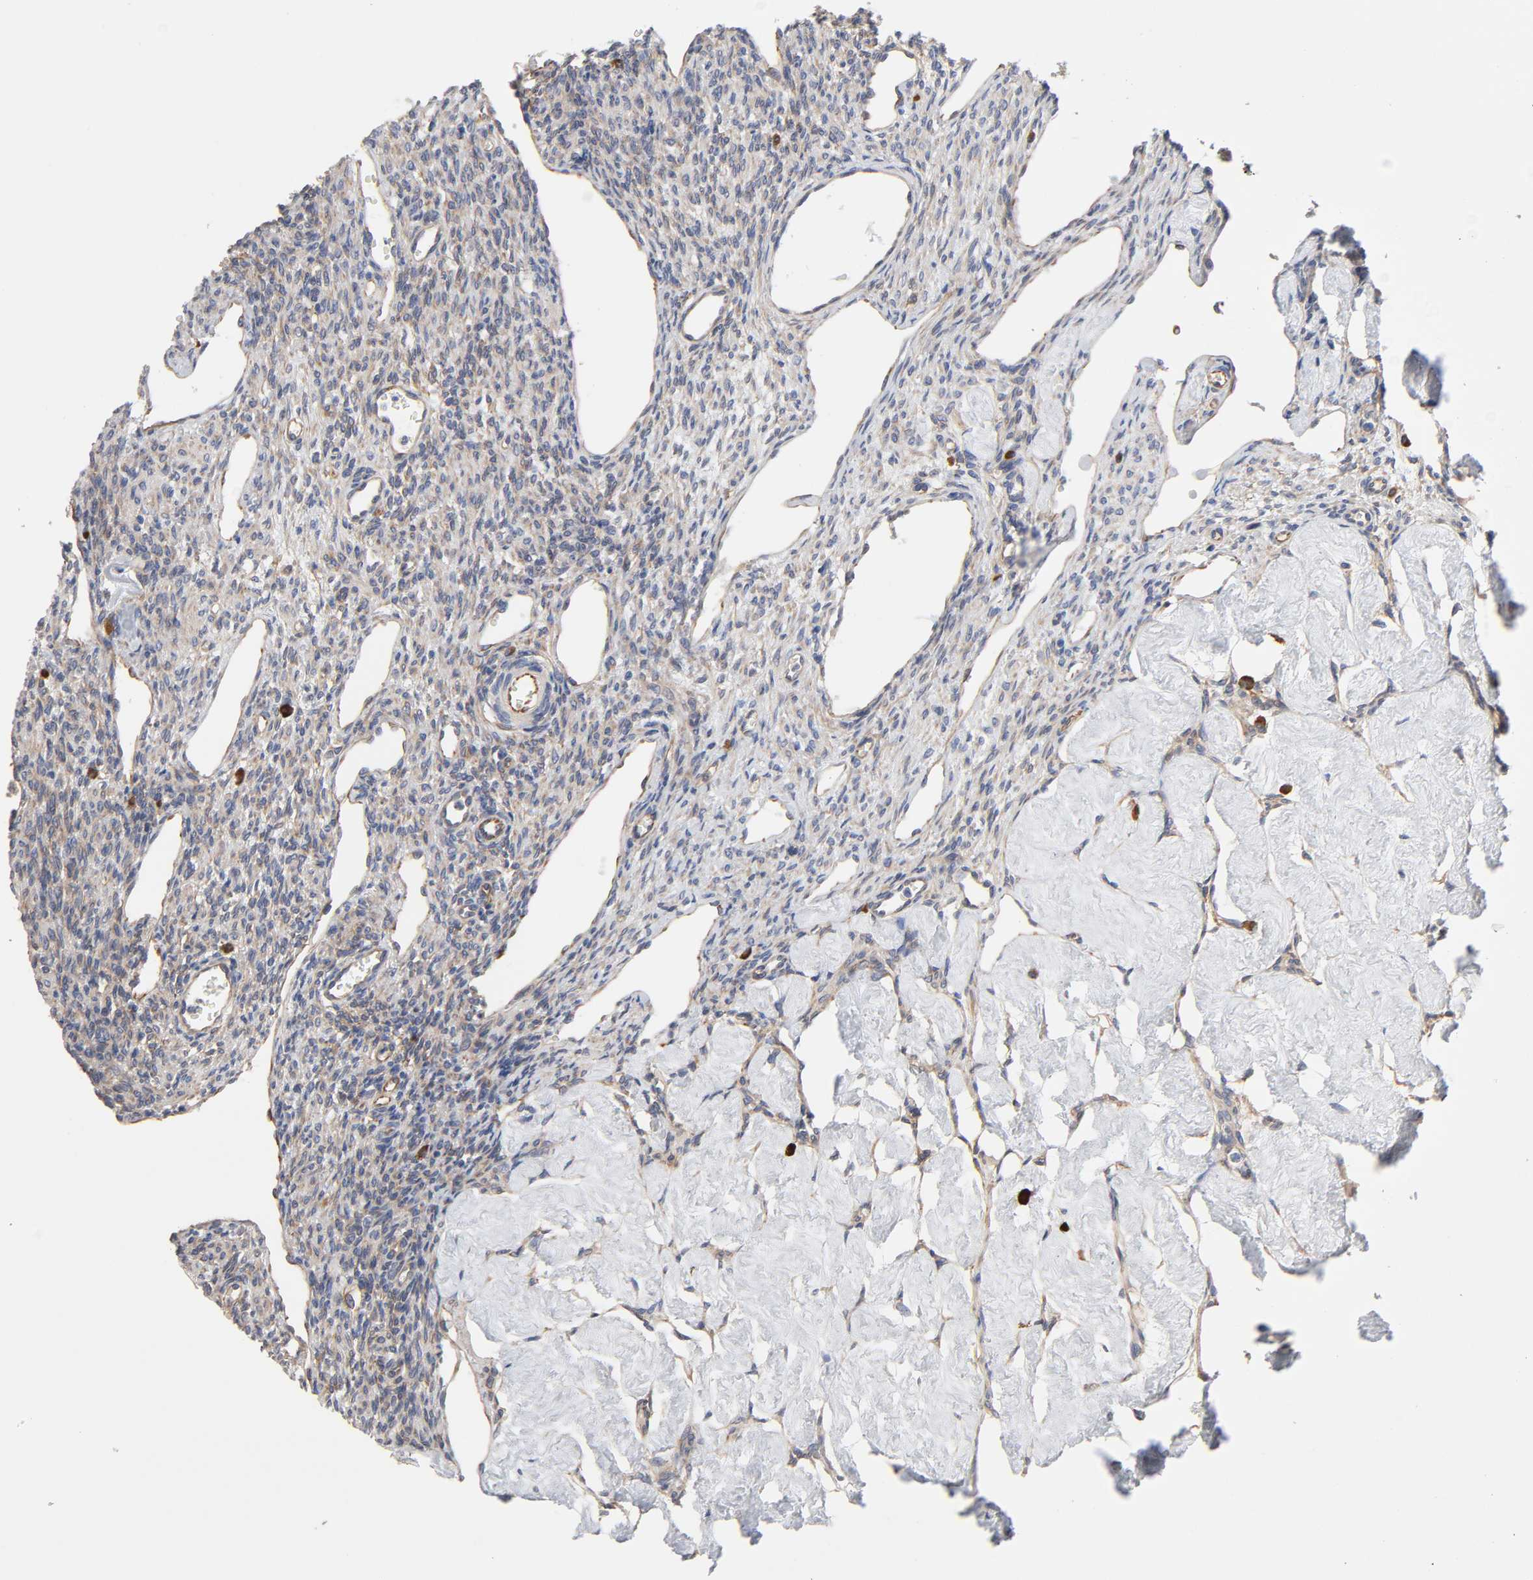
{"staining": {"intensity": "negative", "quantity": "none", "location": "none"}, "tissue": "ovary", "cell_type": "Ovarian stroma cells", "image_type": "normal", "snomed": [{"axis": "morphology", "description": "Normal tissue, NOS"}, {"axis": "topography", "description": "Ovary"}], "caption": "IHC photomicrograph of normal human ovary stained for a protein (brown), which shows no positivity in ovarian stroma cells.", "gene": "RAB13", "patient": {"sex": "female", "age": 33}}